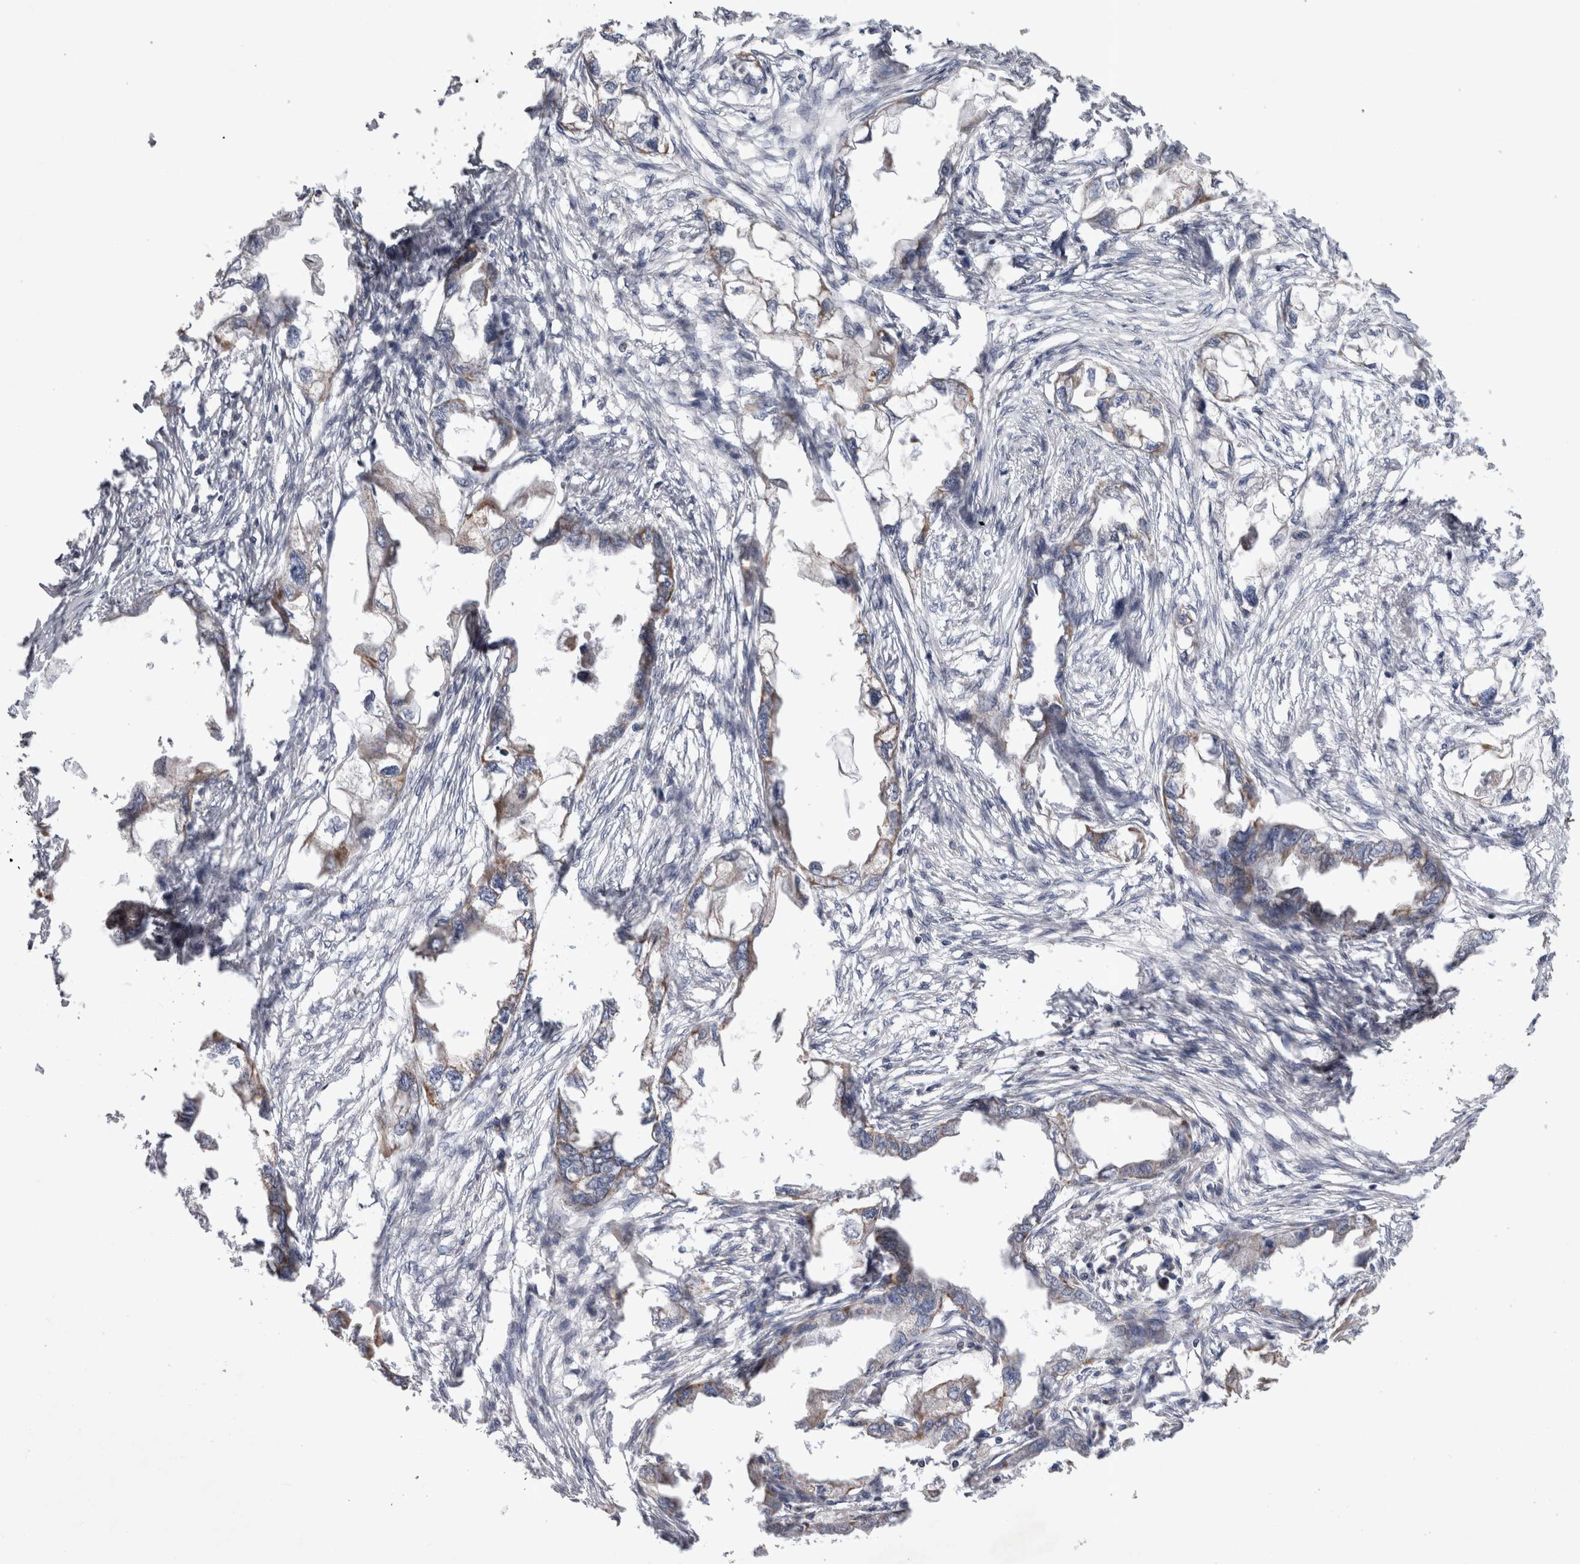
{"staining": {"intensity": "weak", "quantity": "<25%", "location": "cytoplasmic/membranous"}, "tissue": "endometrial cancer", "cell_type": "Tumor cells", "image_type": "cancer", "snomed": [{"axis": "morphology", "description": "Adenocarcinoma, NOS"}, {"axis": "morphology", "description": "Adenocarcinoma, metastatic, NOS"}, {"axis": "topography", "description": "Adipose tissue"}, {"axis": "topography", "description": "Endometrium"}], "caption": "DAB immunohistochemical staining of human endometrial cancer (metastatic adenocarcinoma) reveals no significant staining in tumor cells. (Brightfield microscopy of DAB (3,3'-diaminobenzidine) IHC at high magnification).", "gene": "HDHD3", "patient": {"sex": "female", "age": 67}}